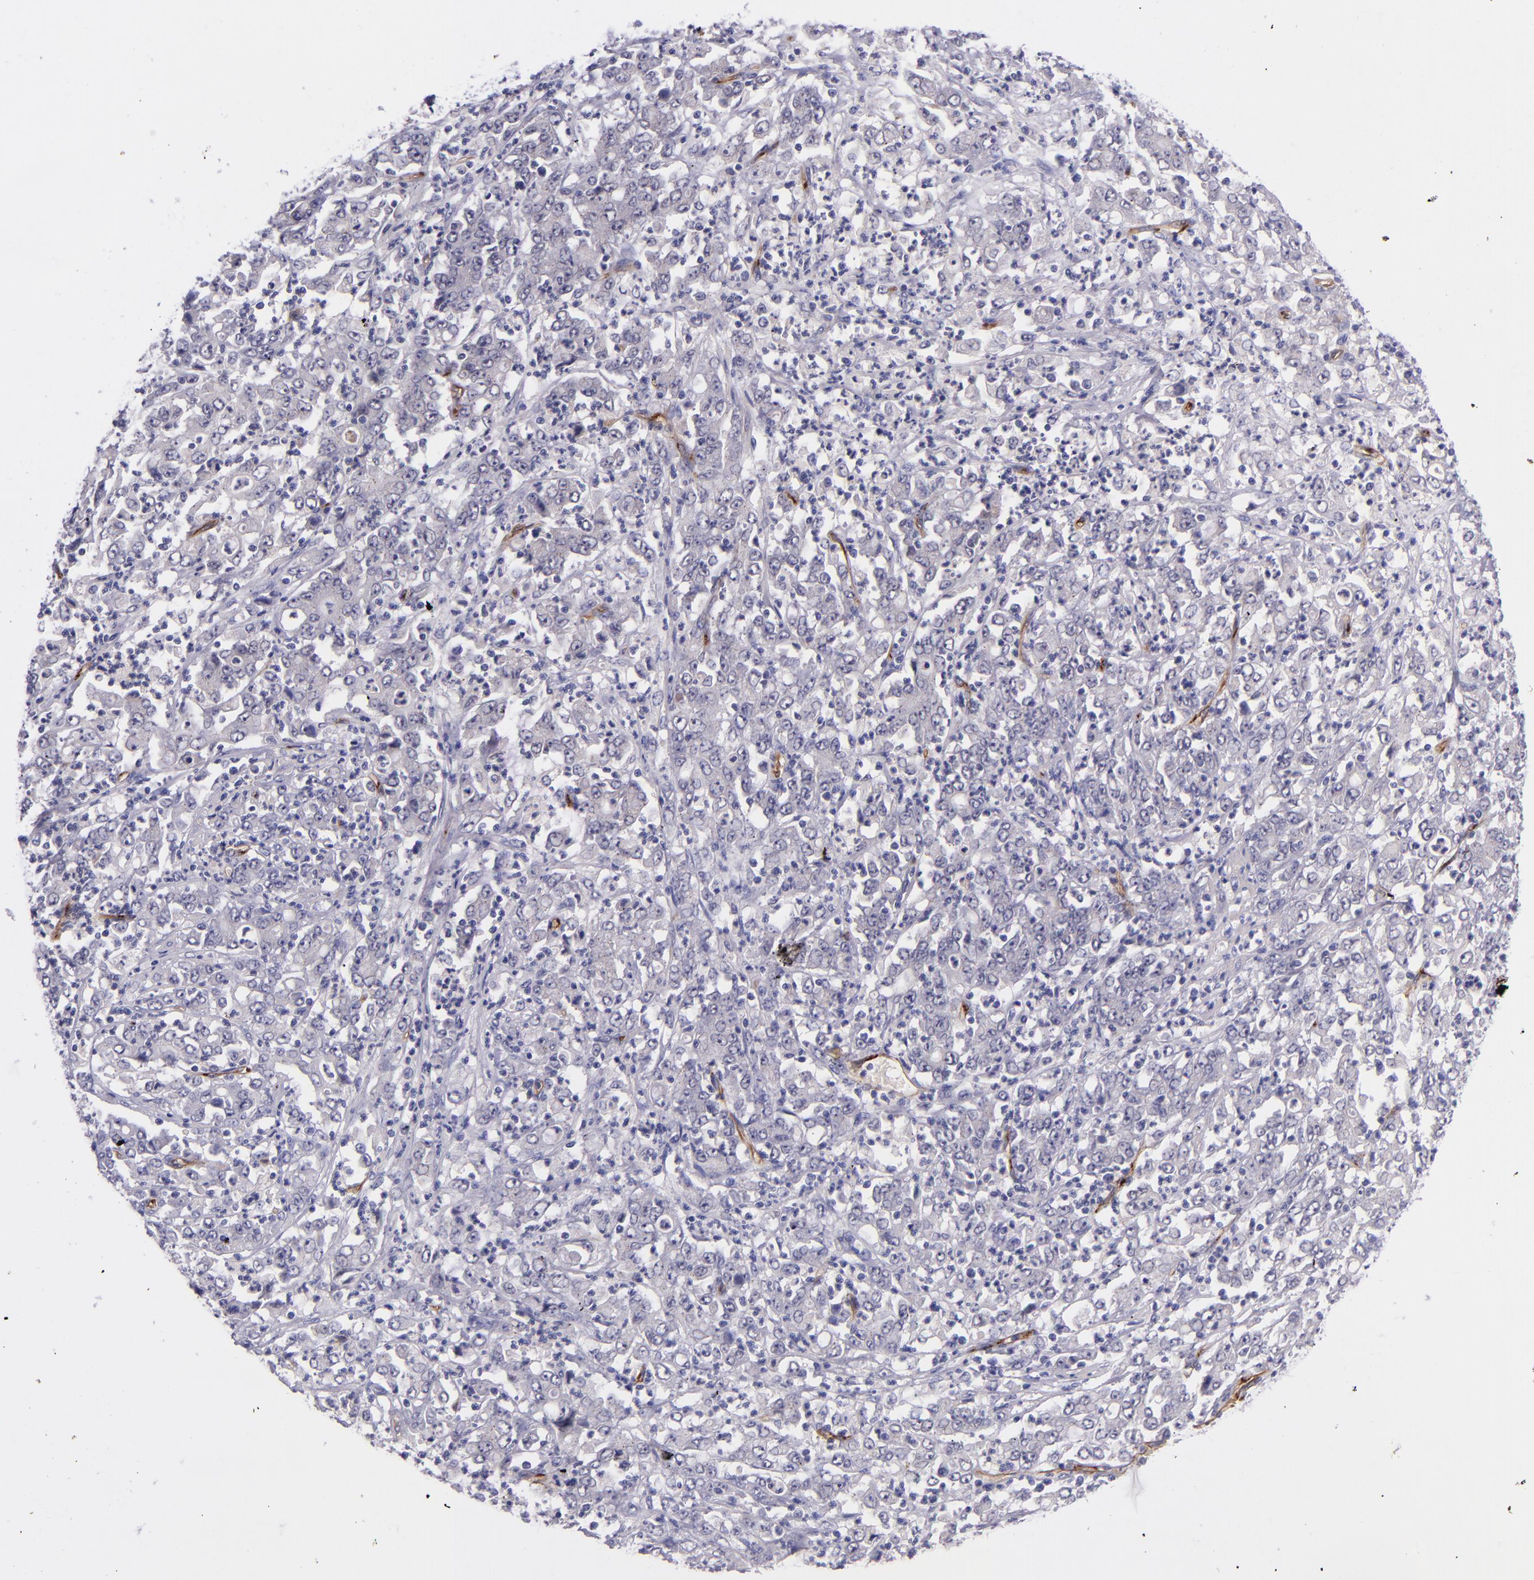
{"staining": {"intensity": "negative", "quantity": "none", "location": "none"}, "tissue": "stomach cancer", "cell_type": "Tumor cells", "image_type": "cancer", "snomed": [{"axis": "morphology", "description": "Adenocarcinoma, NOS"}, {"axis": "topography", "description": "Stomach, lower"}], "caption": "Protein analysis of stomach cancer reveals no significant positivity in tumor cells.", "gene": "NOS3", "patient": {"sex": "female", "age": 71}}